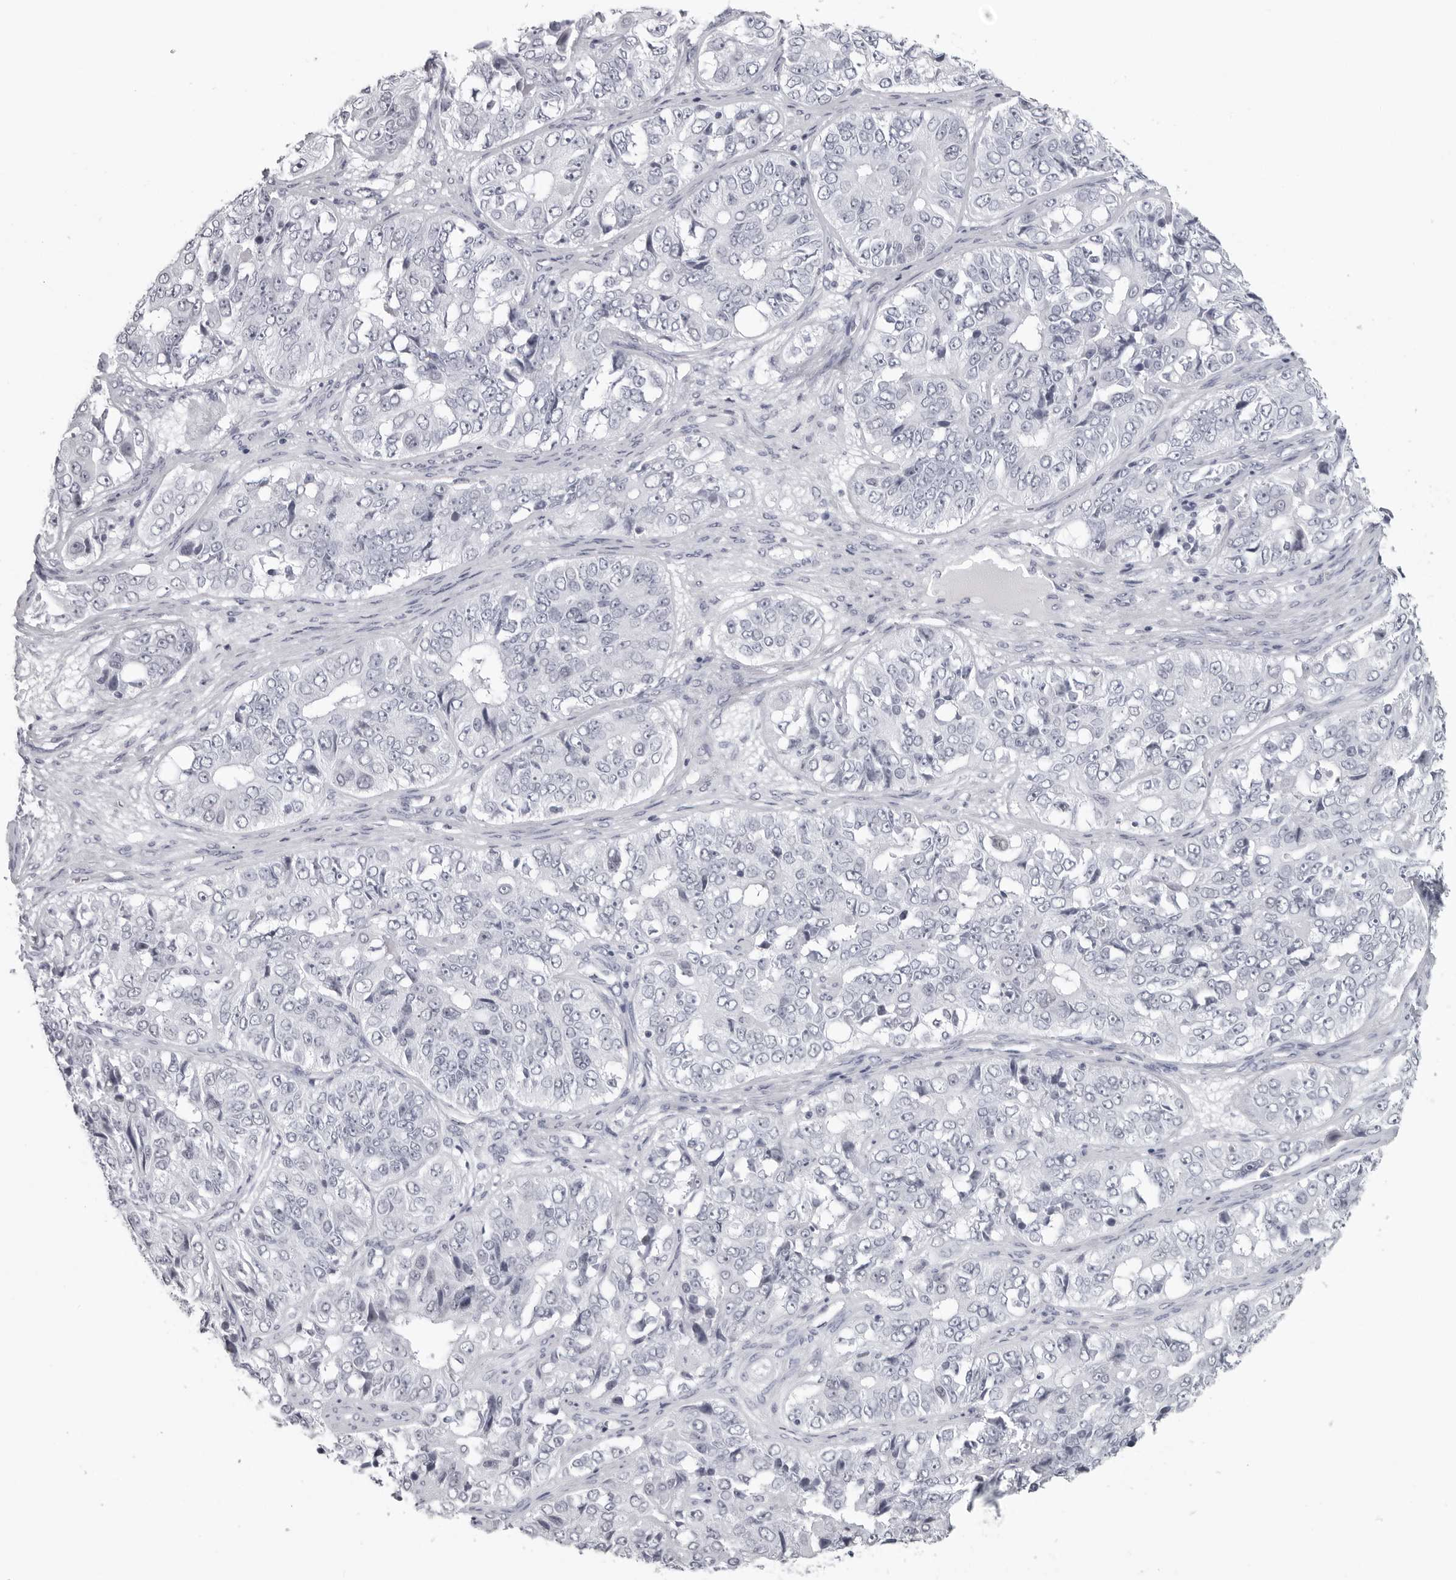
{"staining": {"intensity": "negative", "quantity": "none", "location": "none"}, "tissue": "ovarian cancer", "cell_type": "Tumor cells", "image_type": "cancer", "snomed": [{"axis": "morphology", "description": "Carcinoma, endometroid"}, {"axis": "topography", "description": "Ovary"}], "caption": "A micrograph of endometroid carcinoma (ovarian) stained for a protein reveals no brown staining in tumor cells. (DAB IHC with hematoxylin counter stain).", "gene": "ESPN", "patient": {"sex": "female", "age": 51}}